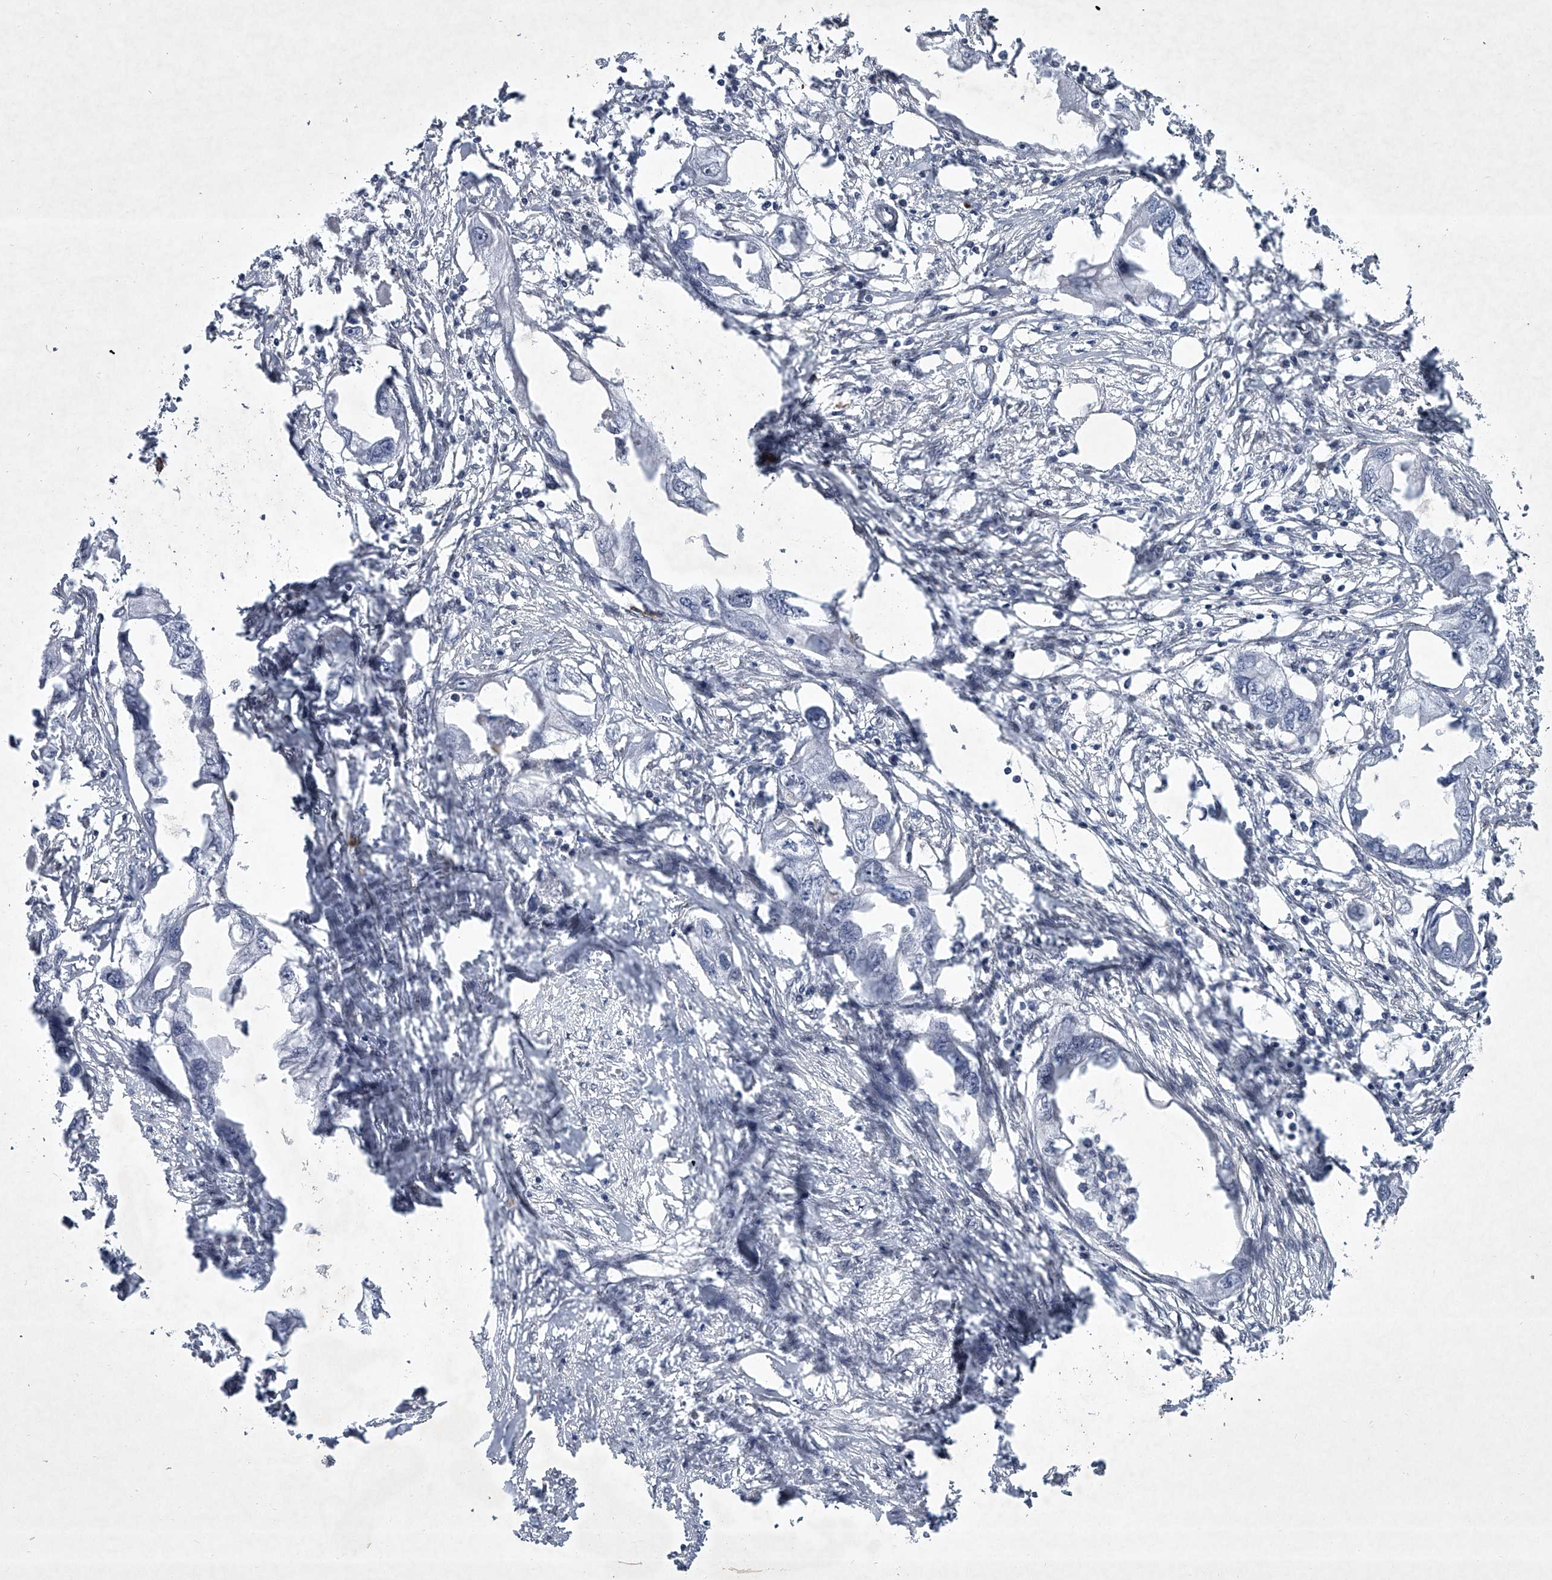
{"staining": {"intensity": "negative", "quantity": "none", "location": "none"}, "tissue": "endometrial cancer", "cell_type": "Tumor cells", "image_type": "cancer", "snomed": [{"axis": "morphology", "description": "Adenocarcinoma, NOS"}, {"axis": "morphology", "description": "Adenocarcinoma, metastatic, NOS"}, {"axis": "topography", "description": "Adipose tissue"}, {"axis": "topography", "description": "Endometrium"}], "caption": "There is no significant expression in tumor cells of endometrial cancer.", "gene": "MLLT1", "patient": {"sex": "female", "age": 67}}